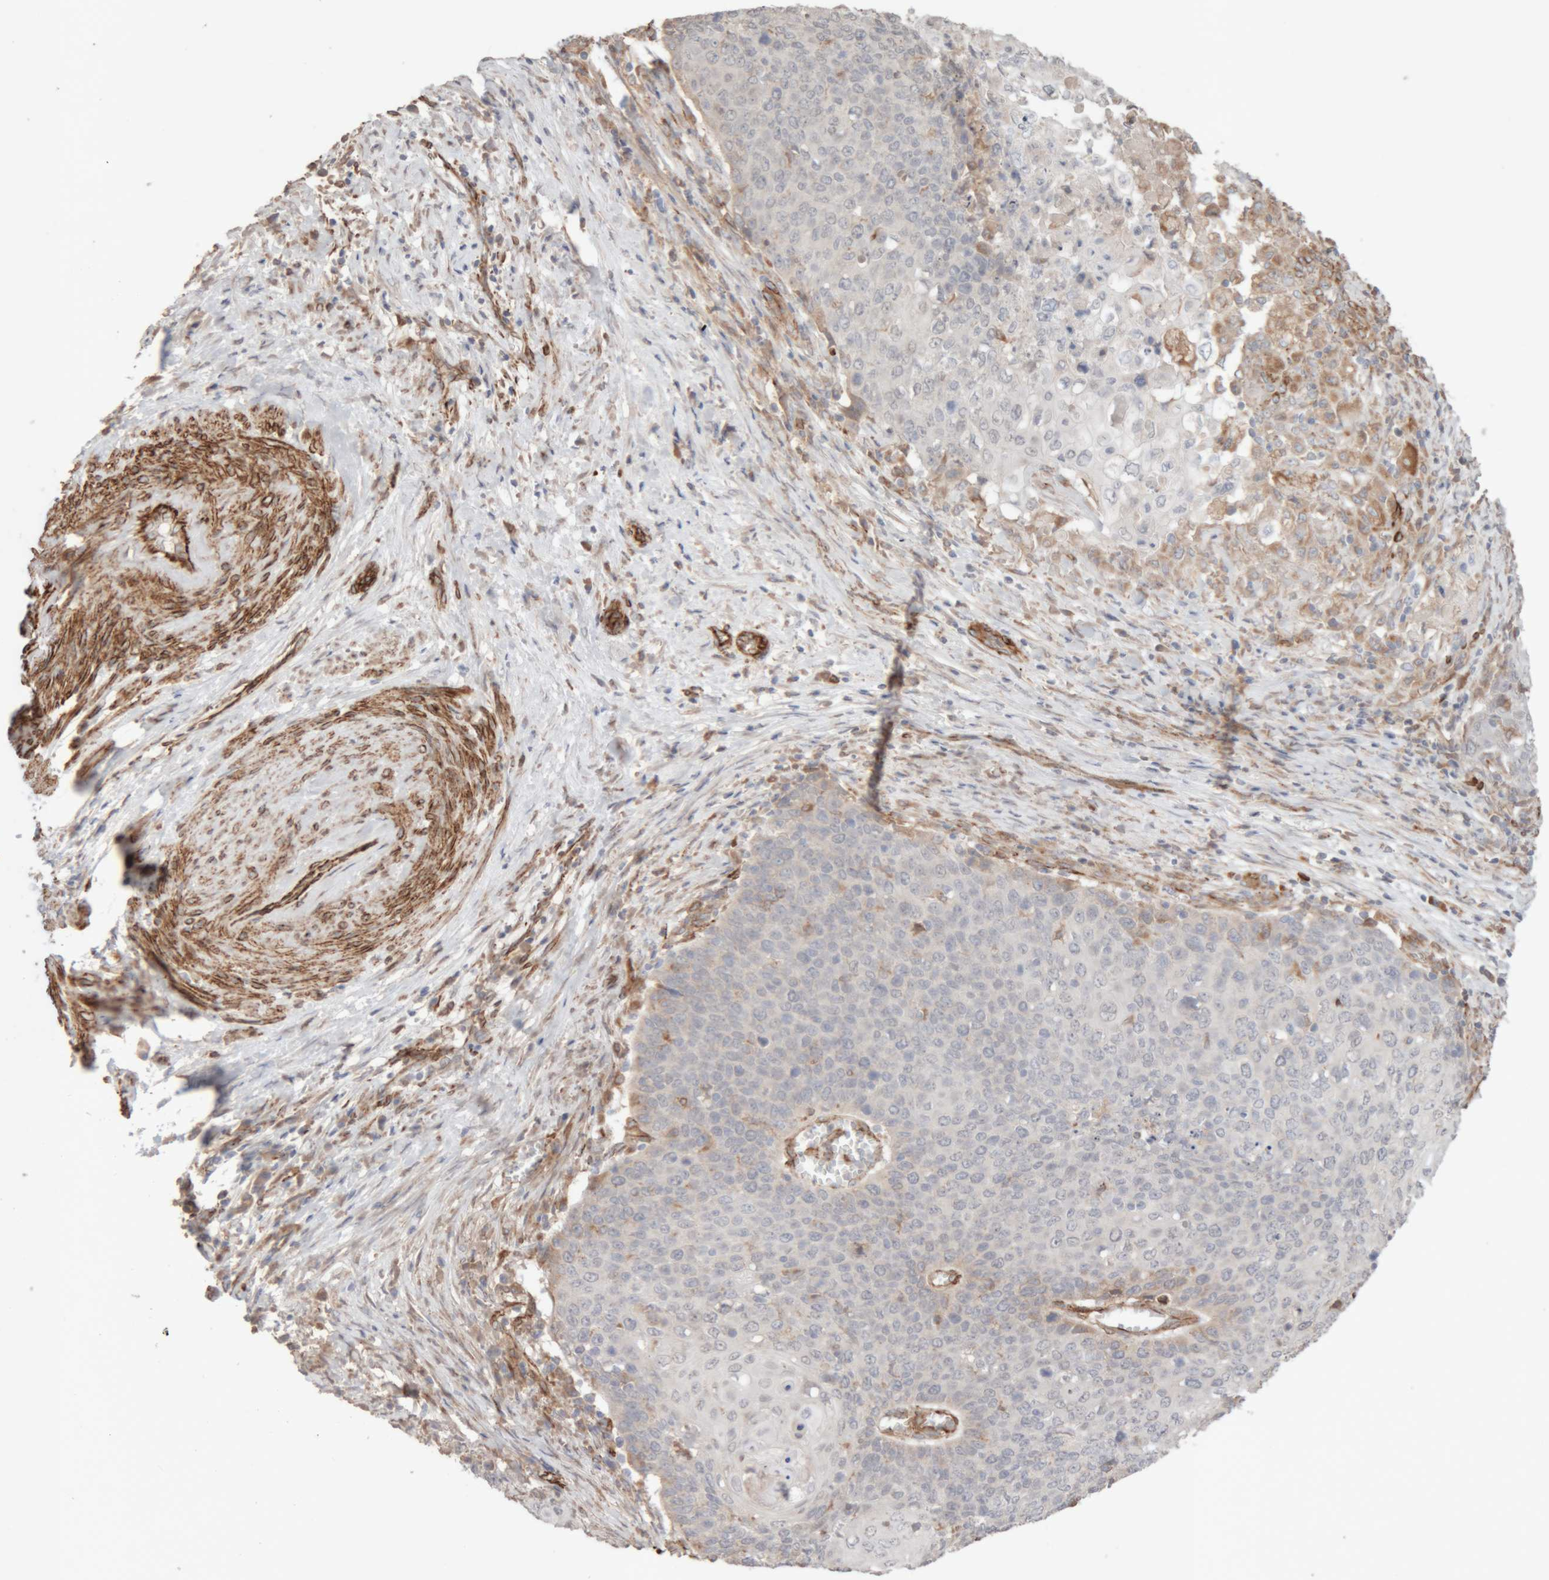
{"staining": {"intensity": "negative", "quantity": "none", "location": "none"}, "tissue": "cervical cancer", "cell_type": "Tumor cells", "image_type": "cancer", "snomed": [{"axis": "morphology", "description": "Squamous cell carcinoma, NOS"}, {"axis": "topography", "description": "Cervix"}], "caption": "This histopathology image is of cervical cancer stained with immunohistochemistry to label a protein in brown with the nuclei are counter-stained blue. There is no expression in tumor cells.", "gene": "RAB32", "patient": {"sex": "female", "age": 39}}